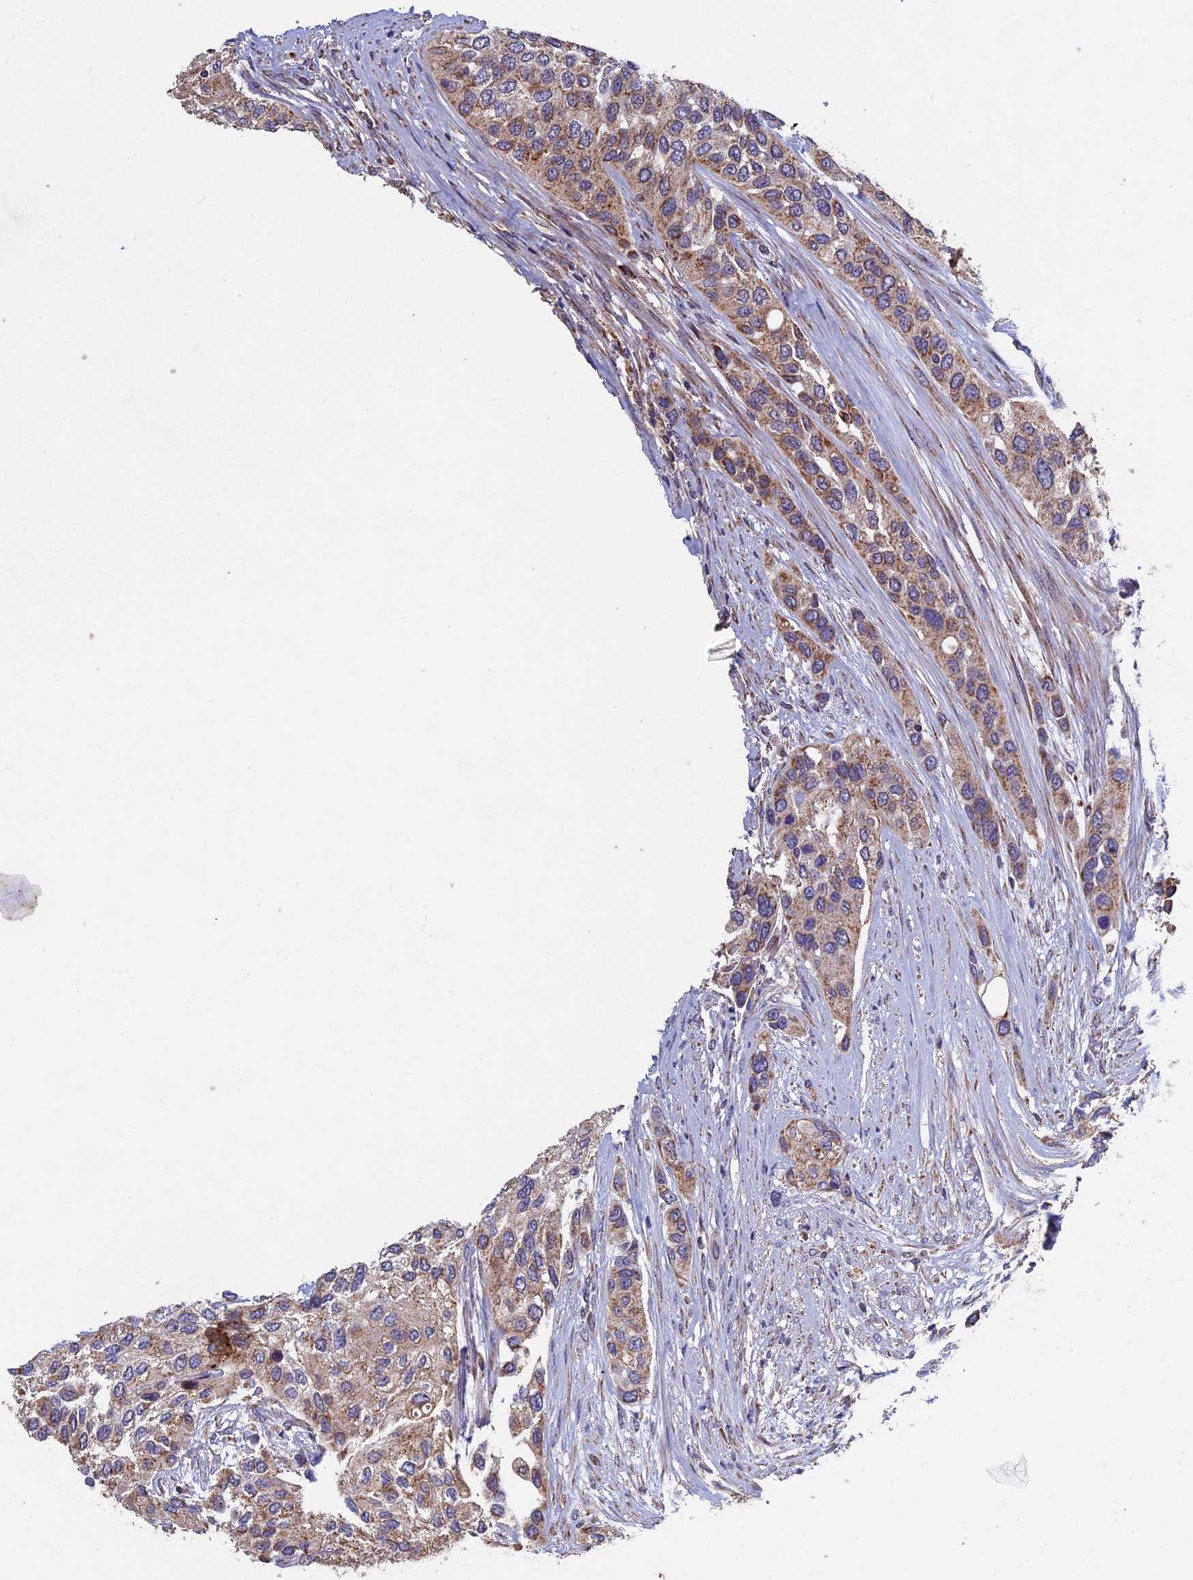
{"staining": {"intensity": "moderate", "quantity": ">75%", "location": "cytoplasmic/membranous"}, "tissue": "urothelial cancer", "cell_type": "Tumor cells", "image_type": "cancer", "snomed": [{"axis": "morphology", "description": "Normal tissue, NOS"}, {"axis": "morphology", "description": "Urothelial carcinoma, High grade"}, {"axis": "topography", "description": "Vascular tissue"}, {"axis": "topography", "description": "Urinary bladder"}], "caption": "Urothelial carcinoma (high-grade) was stained to show a protein in brown. There is medium levels of moderate cytoplasmic/membranous staining in approximately >75% of tumor cells.", "gene": "RNF17", "patient": {"sex": "female", "age": 56}}